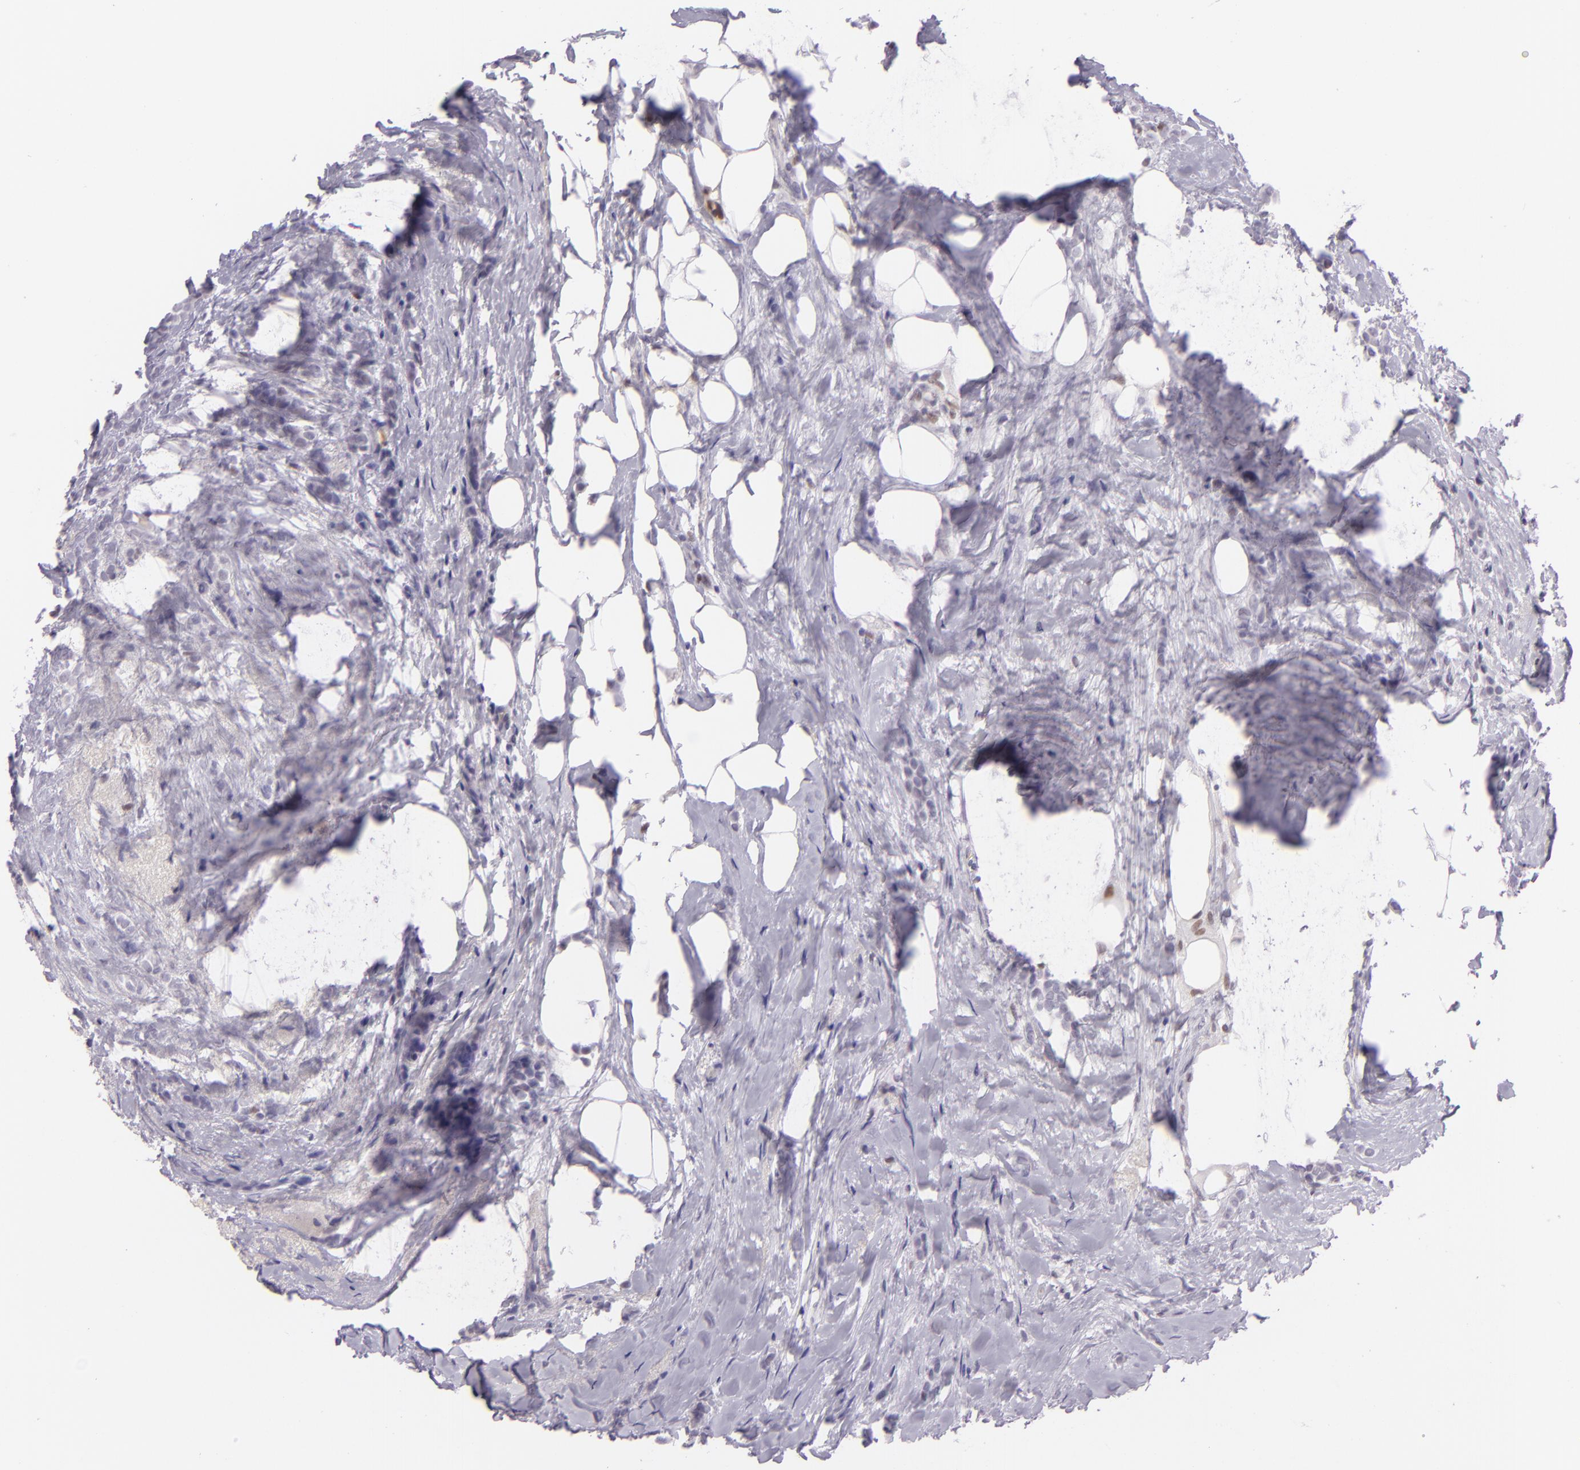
{"staining": {"intensity": "negative", "quantity": "none", "location": "none"}, "tissue": "breast cancer", "cell_type": "Tumor cells", "image_type": "cancer", "snomed": [{"axis": "morphology", "description": "Lobular carcinoma"}, {"axis": "topography", "description": "Breast"}], "caption": "DAB immunohistochemical staining of human breast lobular carcinoma reveals no significant positivity in tumor cells. (Brightfield microscopy of DAB (3,3'-diaminobenzidine) IHC at high magnification).", "gene": "CHEK2", "patient": {"sex": "female", "age": 56}}